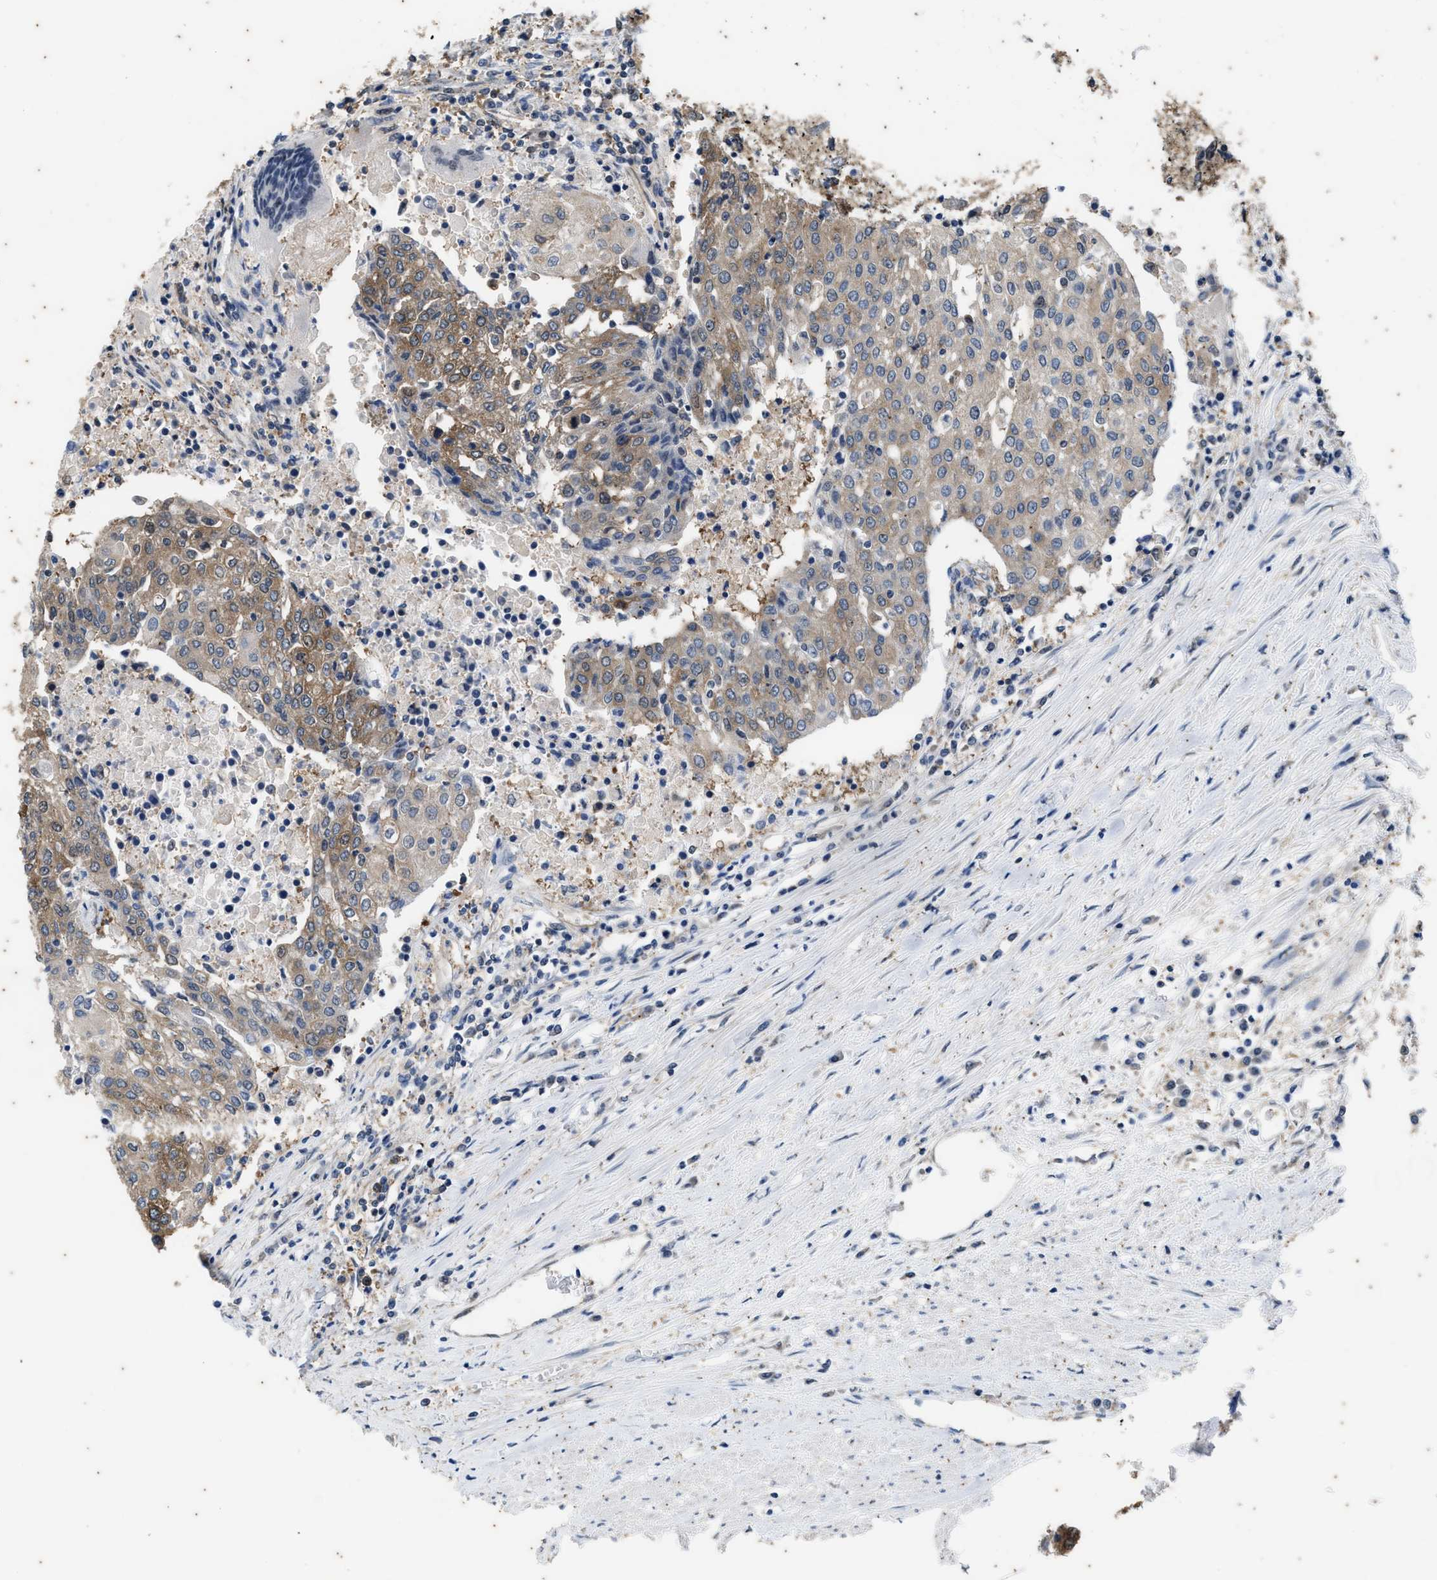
{"staining": {"intensity": "moderate", "quantity": ">75%", "location": "cytoplasmic/membranous"}, "tissue": "urothelial cancer", "cell_type": "Tumor cells", "image_type": "cancer", "snomed": [{"axis": "morphology", "description": "Urothelial carcinoma, High grade"}, {"axis": "topography", "description": "Urinary bladder"}], "caption": "A histopathology image showing moderate cytoplasmic/membranous staining in approximately >75% of tumor cells in urothelial carcinoma (high-grade), as visualized by brown immunohistochemical staining.", "gene": "COX19", "patient": {"sex": "female", "age": 85}}